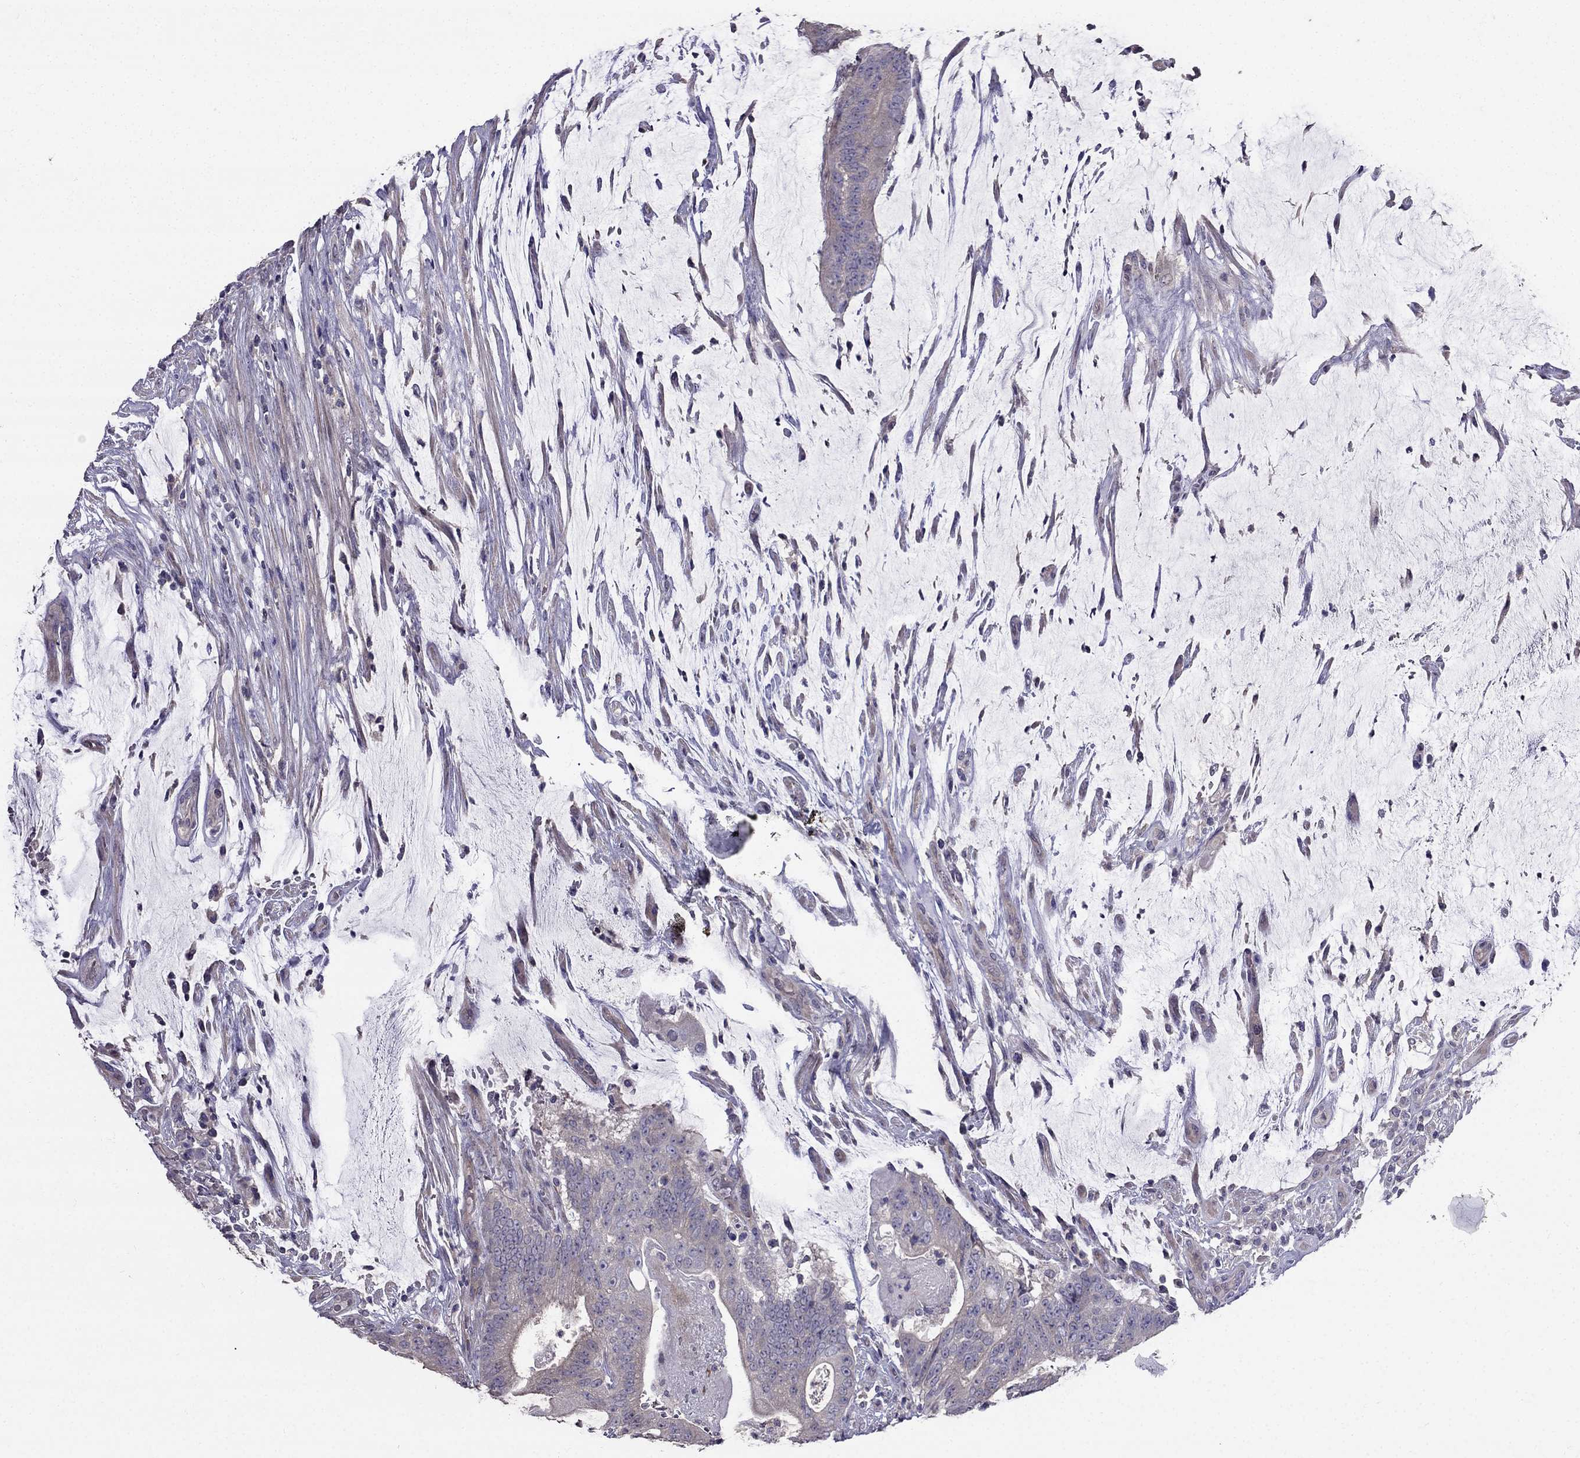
{"staining": {"intensity": "negative", "quantity": "none", "location": "none"}, "tissue": "colorectal cancer", "cell_type": "Tumor cells", "image_type": "cancer", "snomed": [{"axis": "morphology", "description": "Adenocarcinoma, NOS"}, {"axis": "topography", "description": "Colon"}], "caption": "Colorectal cancer stained for a protein using immunohistochemistry reveals no staining tumor cells.", "gene": "AS3MT", "patient": {"sex": "female", "age": 43}}